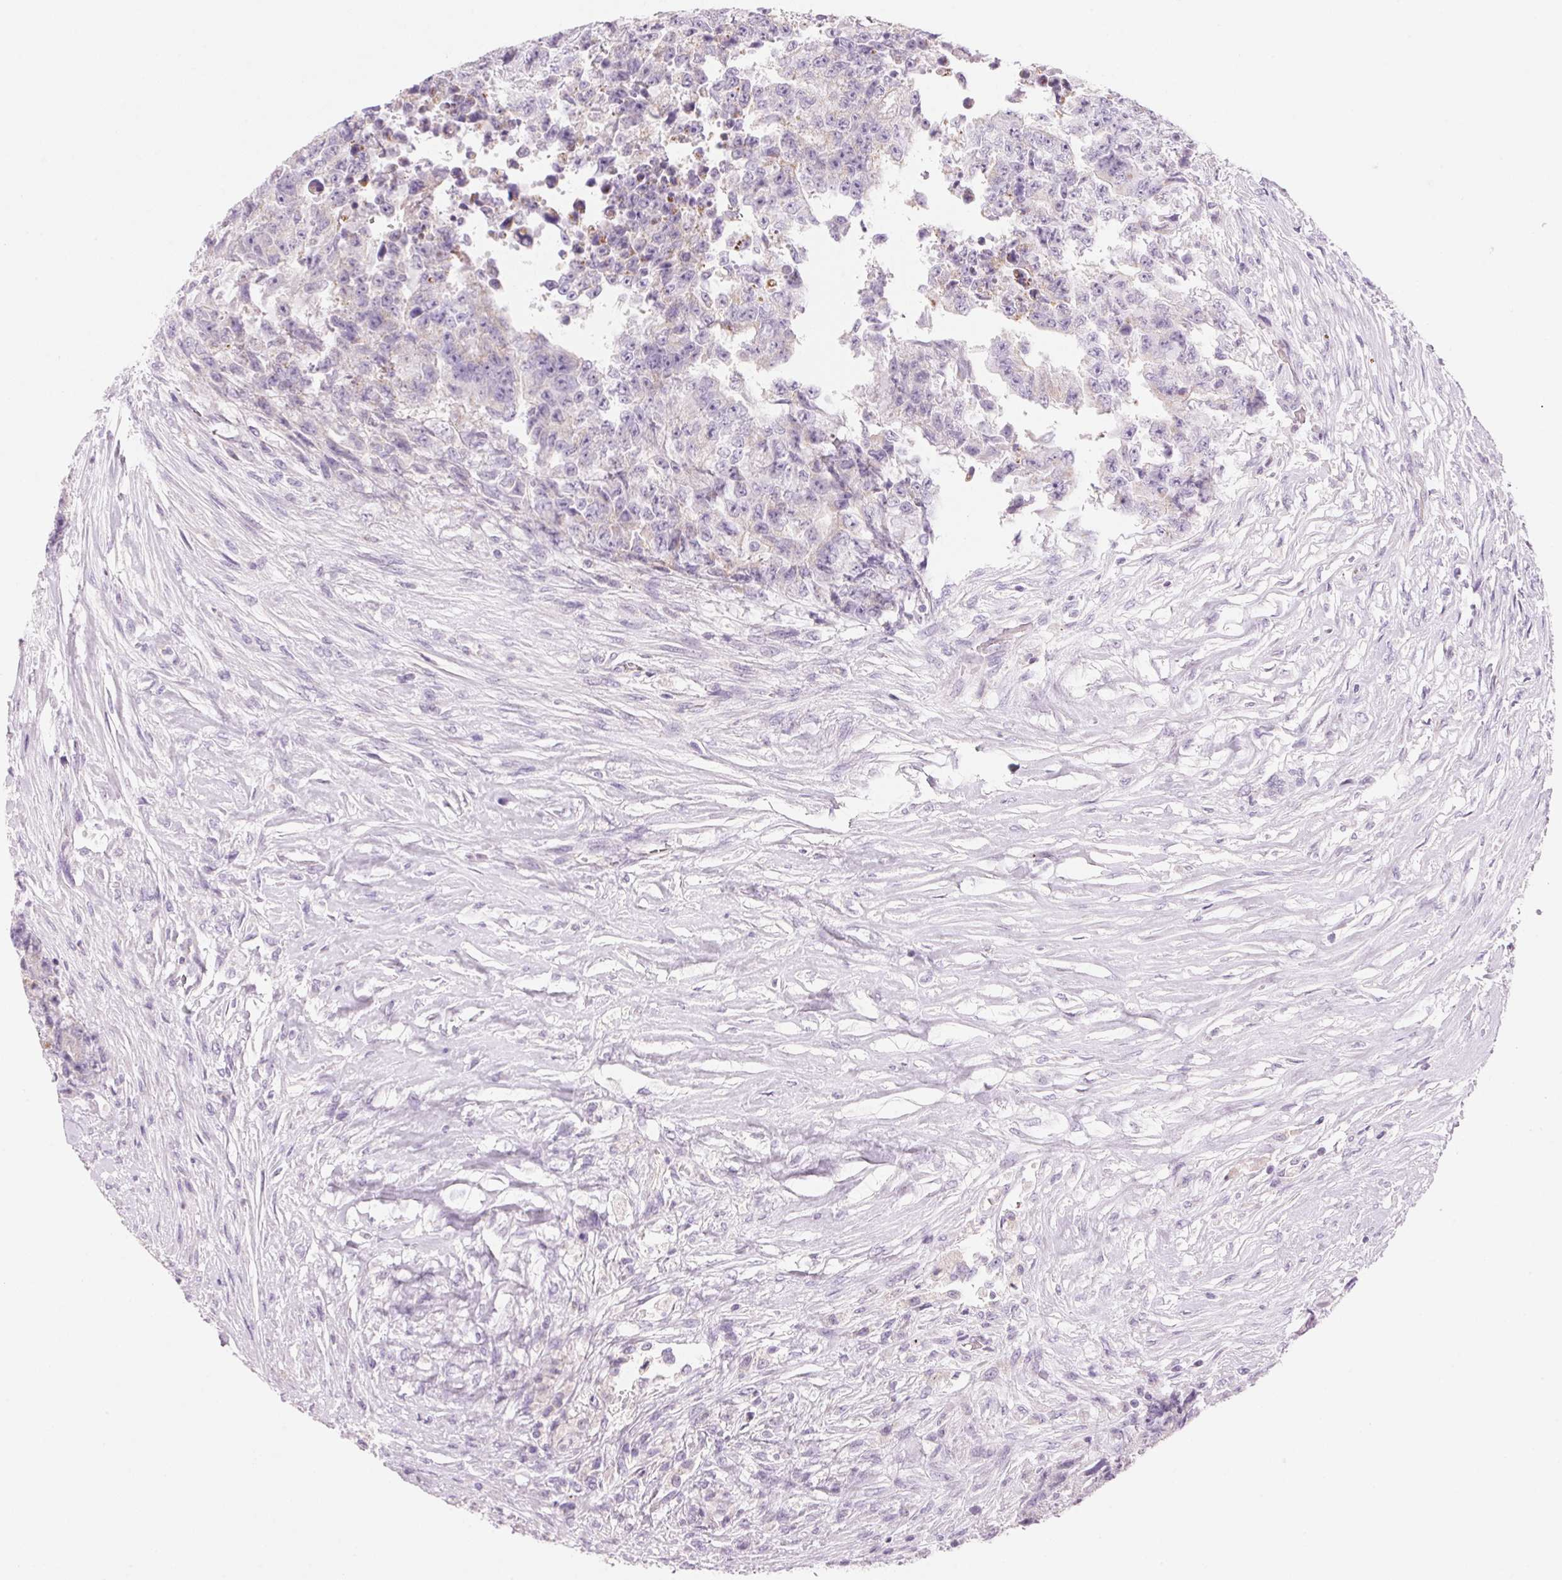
{"staining": {"intensity": "negative", "quantity": "none", "location": "none"}, "tissue": "testis cancer", "cell_type": "Tumor cells", "image_type": "cancer", "snomed": [{"axis": "morphology", "description": "Carcinoma, Embryonal, NOS"}, {"axis": "topography", "description": "Testis"}], "caption": "DAB (3,3'-diaminobenzidine) immunohistochemical staining of testis cancer (embryonal carcinoma) displays no significant positivity in tumor cells. The staining is performed using DAB brown chromogen with nuclei counter-stained in using hematoxylin.", "gene": "CYP11B1", "patient": {"sex": "male", "age": 24}}